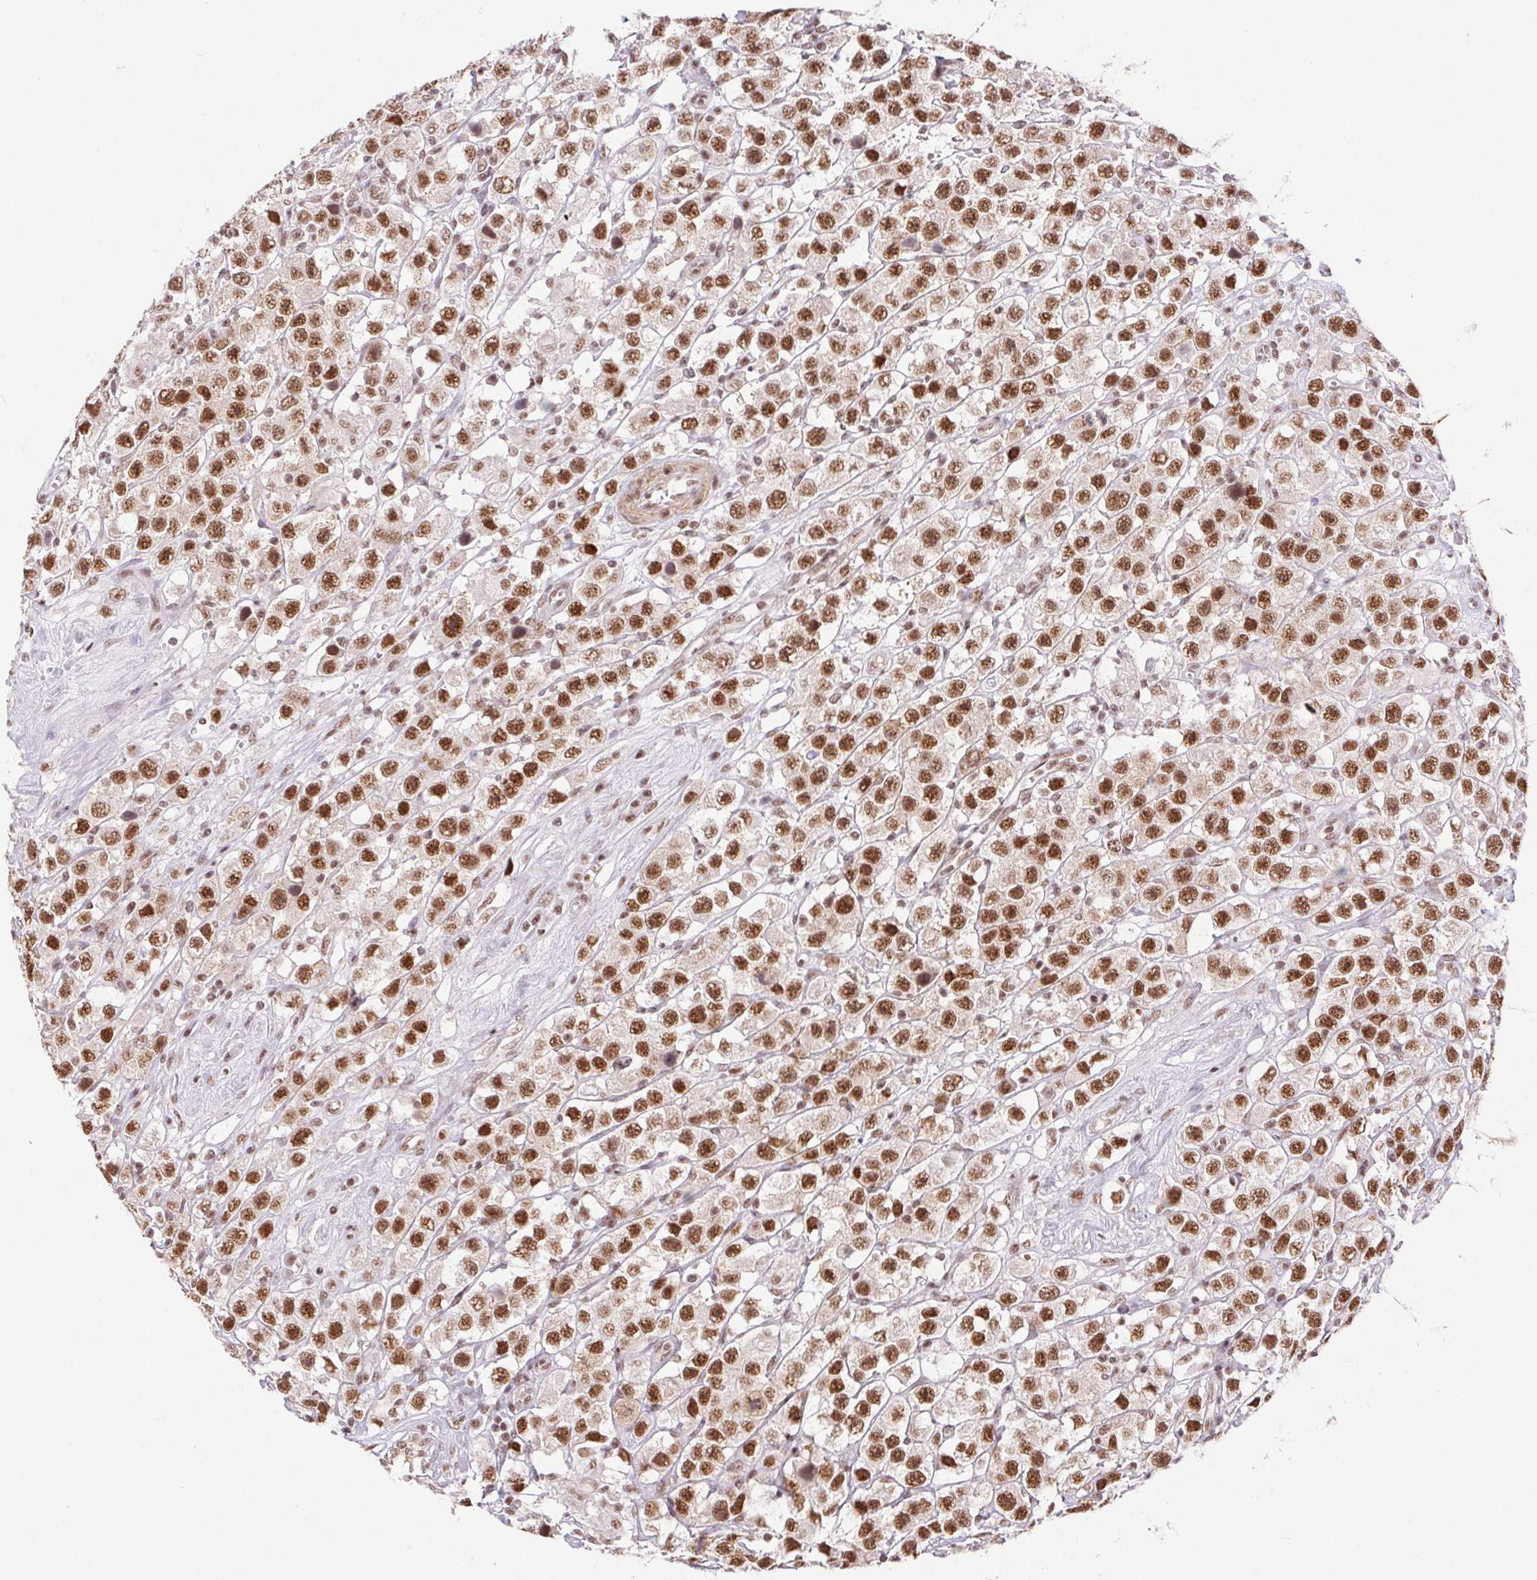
{"staining": {"intensity": "strong", "quantity": ">75%", "location": "nuclear"}, "tissue": "testis cancer", "cell_type": "Tumor cells", "image_type": "cancer", "snomed": [{"axis": "morphology", "description": "Seminoma, NOS"}, {"axis": "topography", "description": "Testis"}], "caption": "This is an image of immunohistochemistry staining of testis cancer, which shows strong staining in the nuclear of tumor cells.", "gene": "DDX17", "patient": {"sex": "male", "age": 45}}